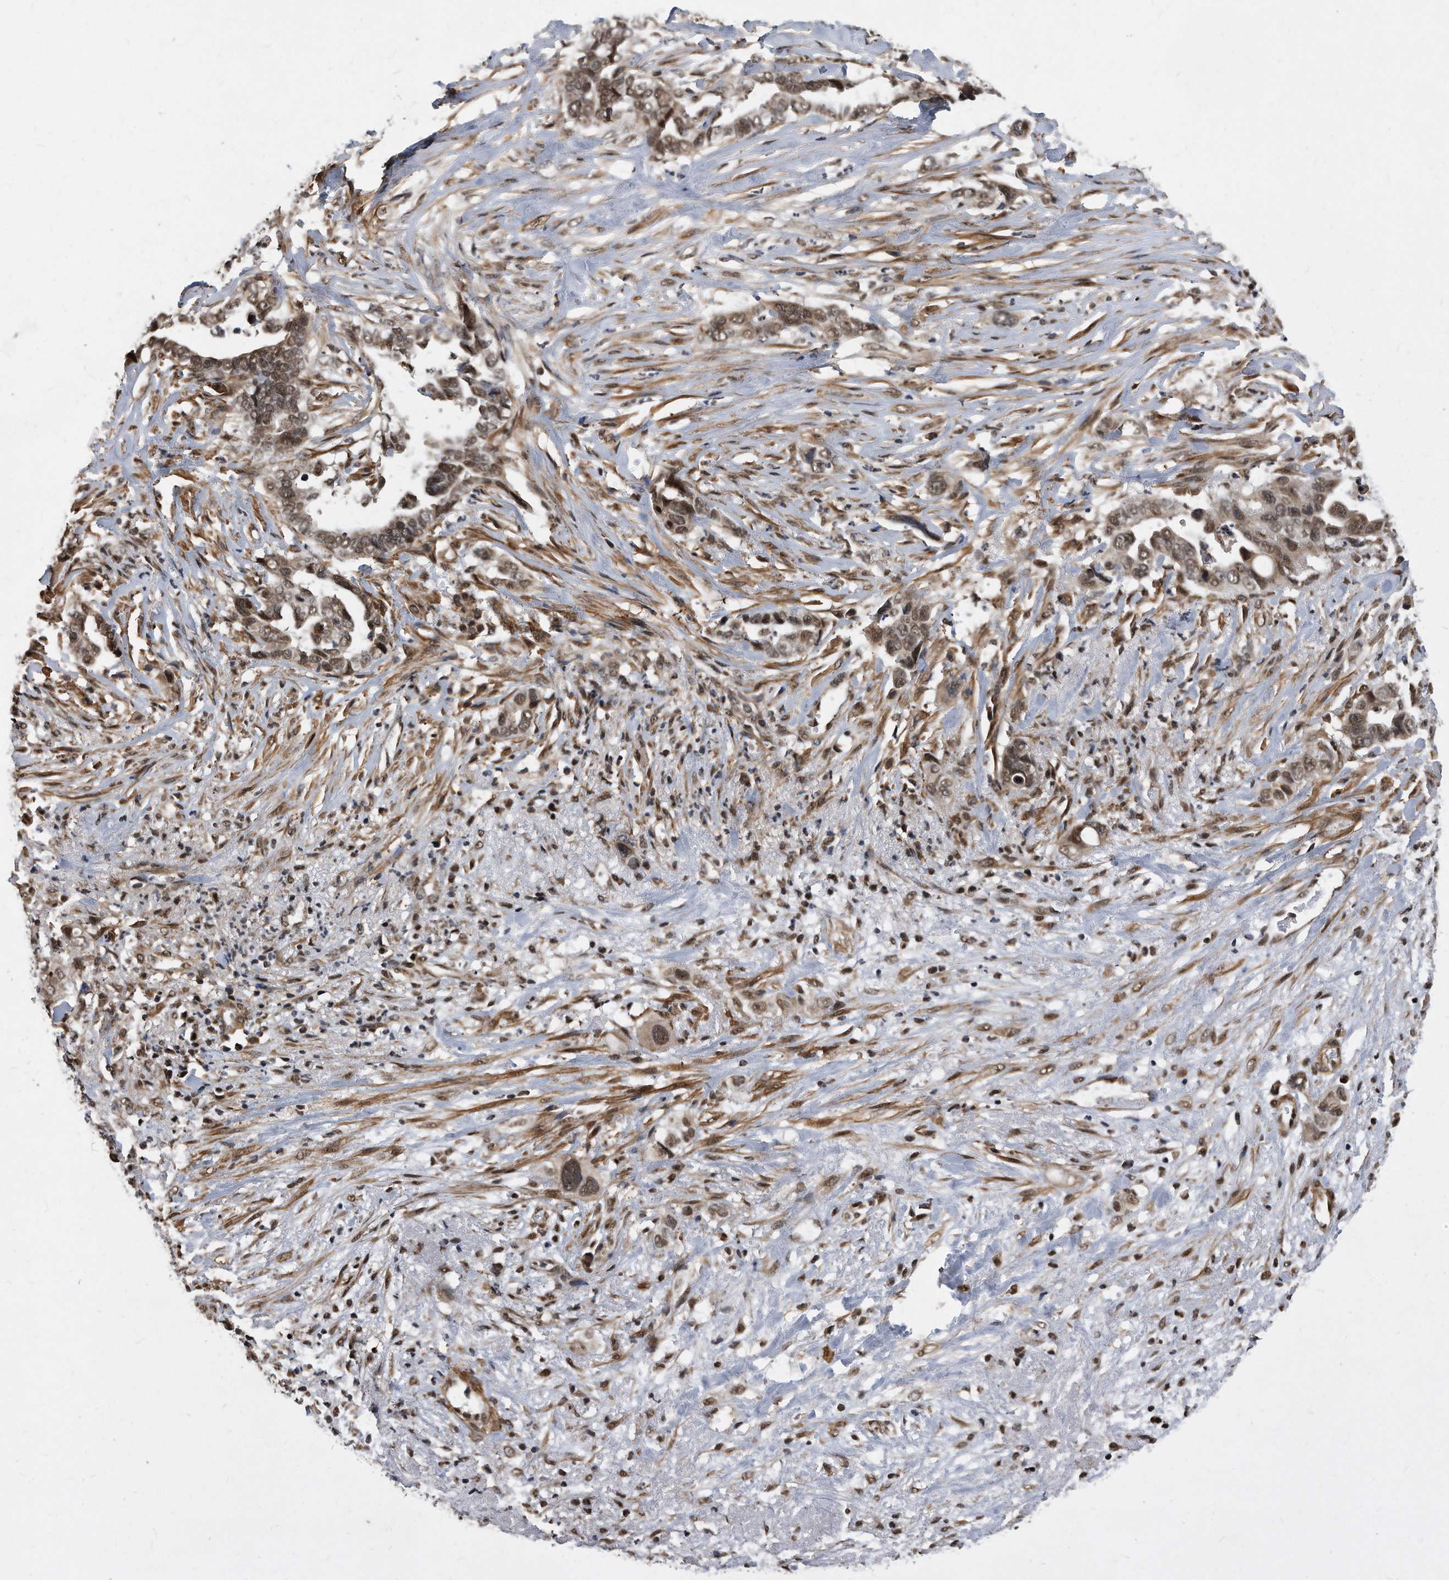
{"staining": {"intensity": "moderate", "quantity": ">75%", "location": "nuclear"}, "tissue": "liver cancer", "cell_type": "Tumor cells", "image_type": "cancer", "snomed": [{"axis": "morphology", "description": "Cholangiocarcinoma"}, {"axis": "topography", "description": "Liver"}], "caption": "Liver cancer (cholangiocarcinoma) stained for a protein (brown) exhibits moderate nuclear positive expression in about >75% of tumor cells.", "gene": "DUSP22", "patient": {"sex": "female", "age": 79}}